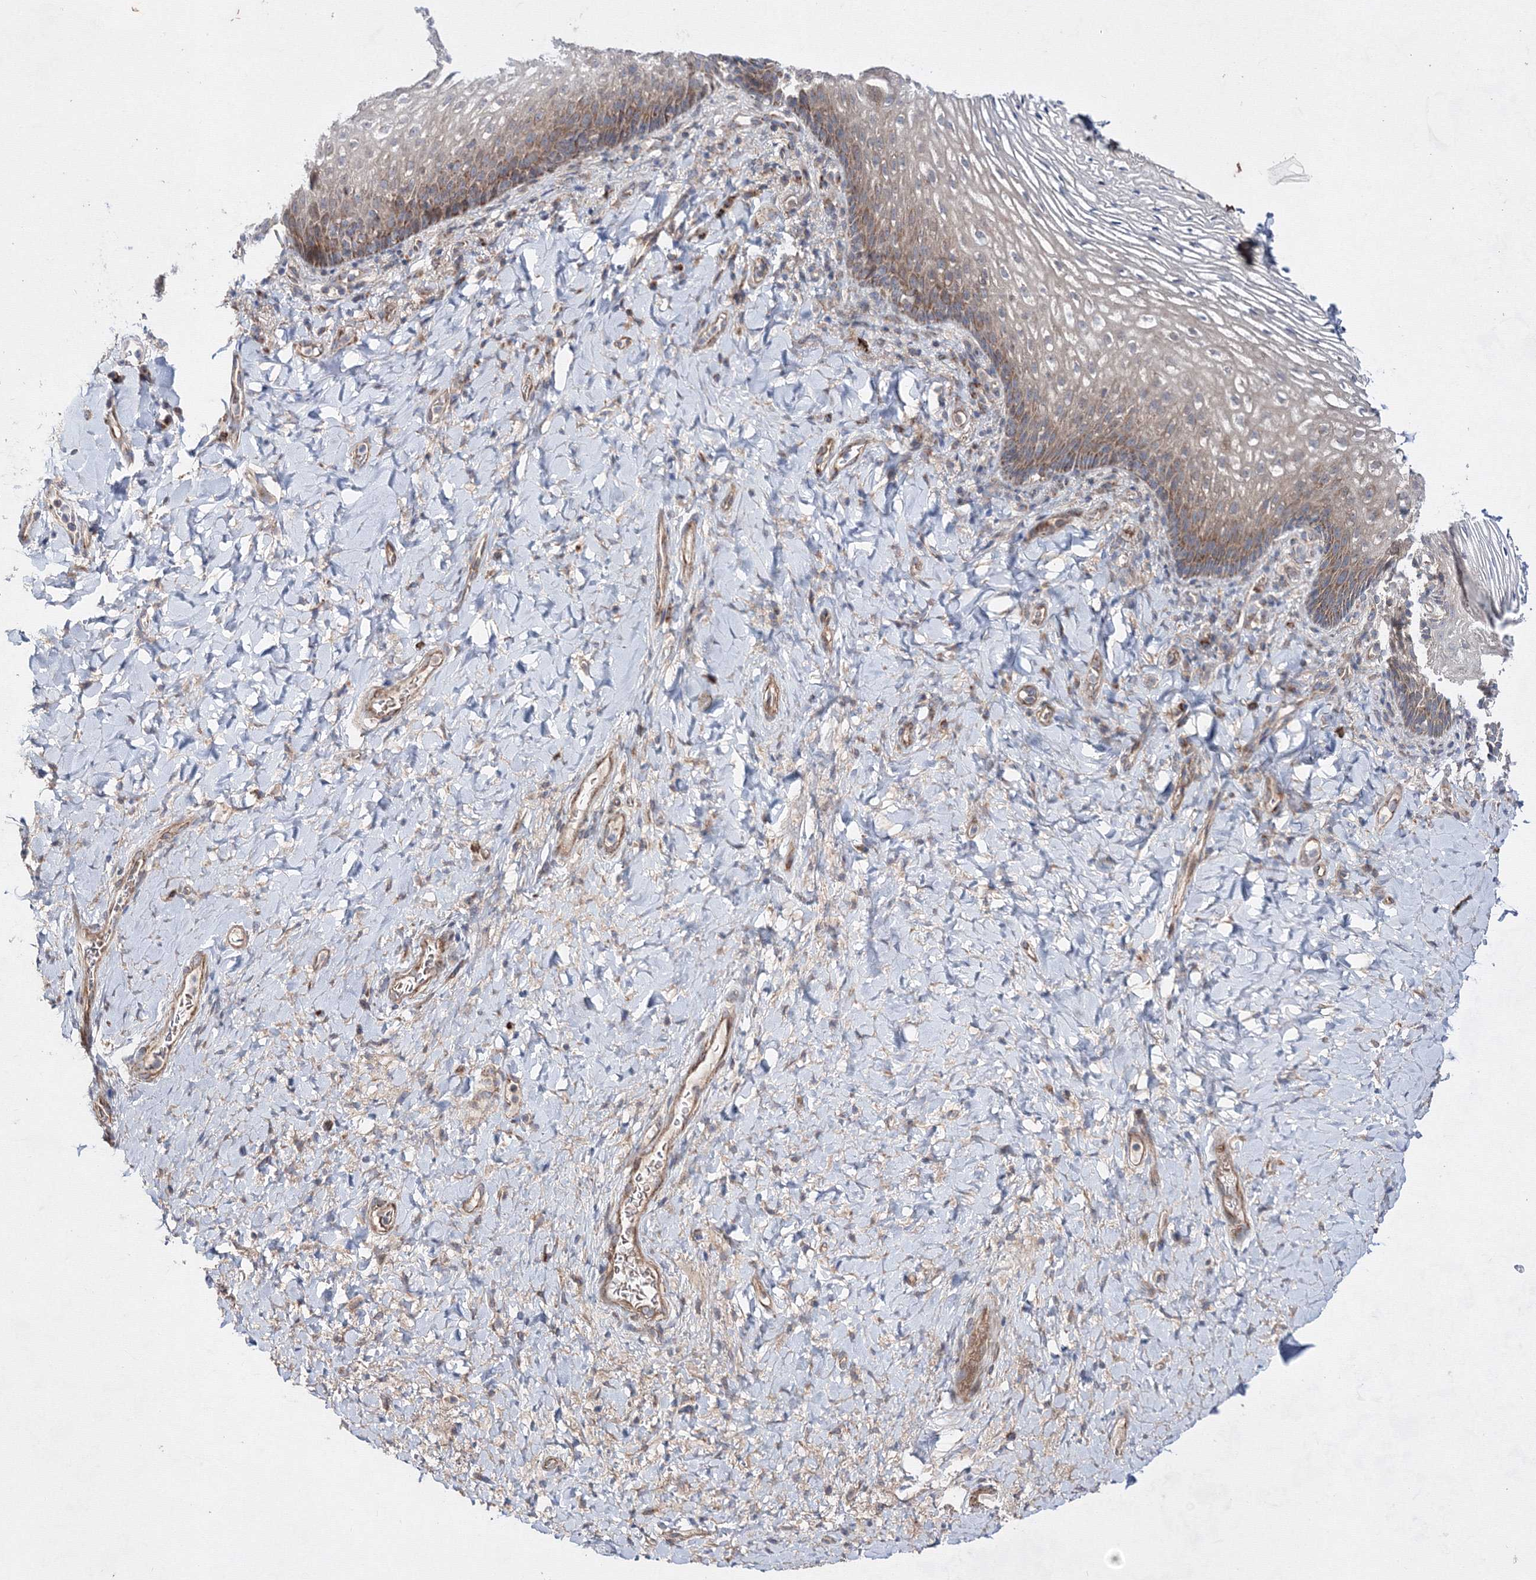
{"staining": {"intensity": "moderate", "quantity": "<25%", "location": "cytoplasmic/membranous"}, "tissue": "vagina", "cell_type": "Squamous epithelial cells", "image_type": "normal", "snomed": [{"axis": "morphology", "description": "Normal tissue, NOS"}, {"axis": "topography", "description": "Vagina"}], "caption": "High-power microscopy captured an immunohistochemistry micrograph of unremarkable vagina, revealing moderate cytoplasmic/membranous positivity in about <25% of squamous epithelial cells. (IHC, brightfield microscopy, high magnification).", "gene": "GFM1", "patient": {"sex": "female", "age": 60}}